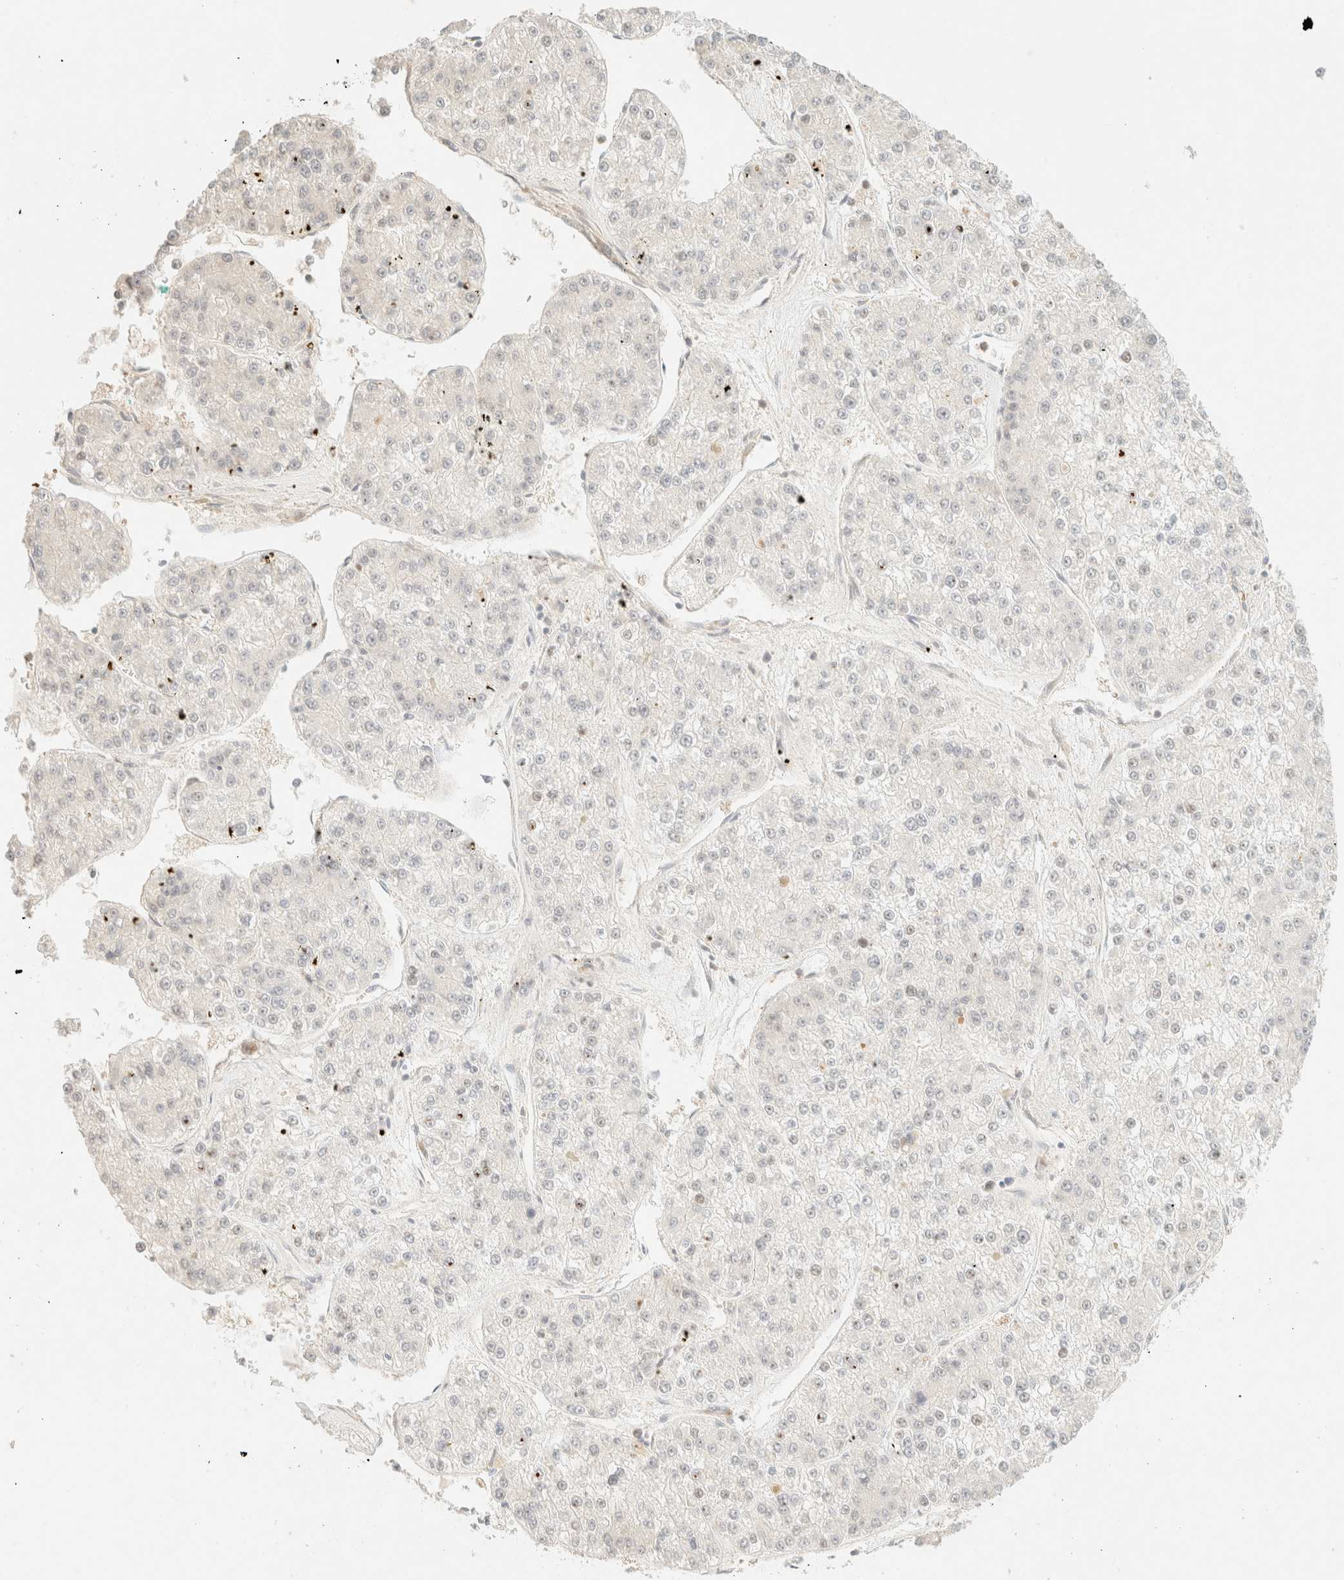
{"staining": {"intensity": "negative", "quantity": "none", "location": "none"}, "tissue": "liver cancer", "cell_type": "Tumor cells", "image_type": "cancer", "snomed": [{"axis": "morphology", "description": "Carcinoma, Hepatocellular, NOS"}, {"axis": "topography", "description": "Liver"}], "caption": "An immunohistochemistry photomicrograph of liver cancer is shown. There is no staining in tumor cells of liver cancer.", "gene": "TSR1", "patient": {"sex": "female", "age": 73}}